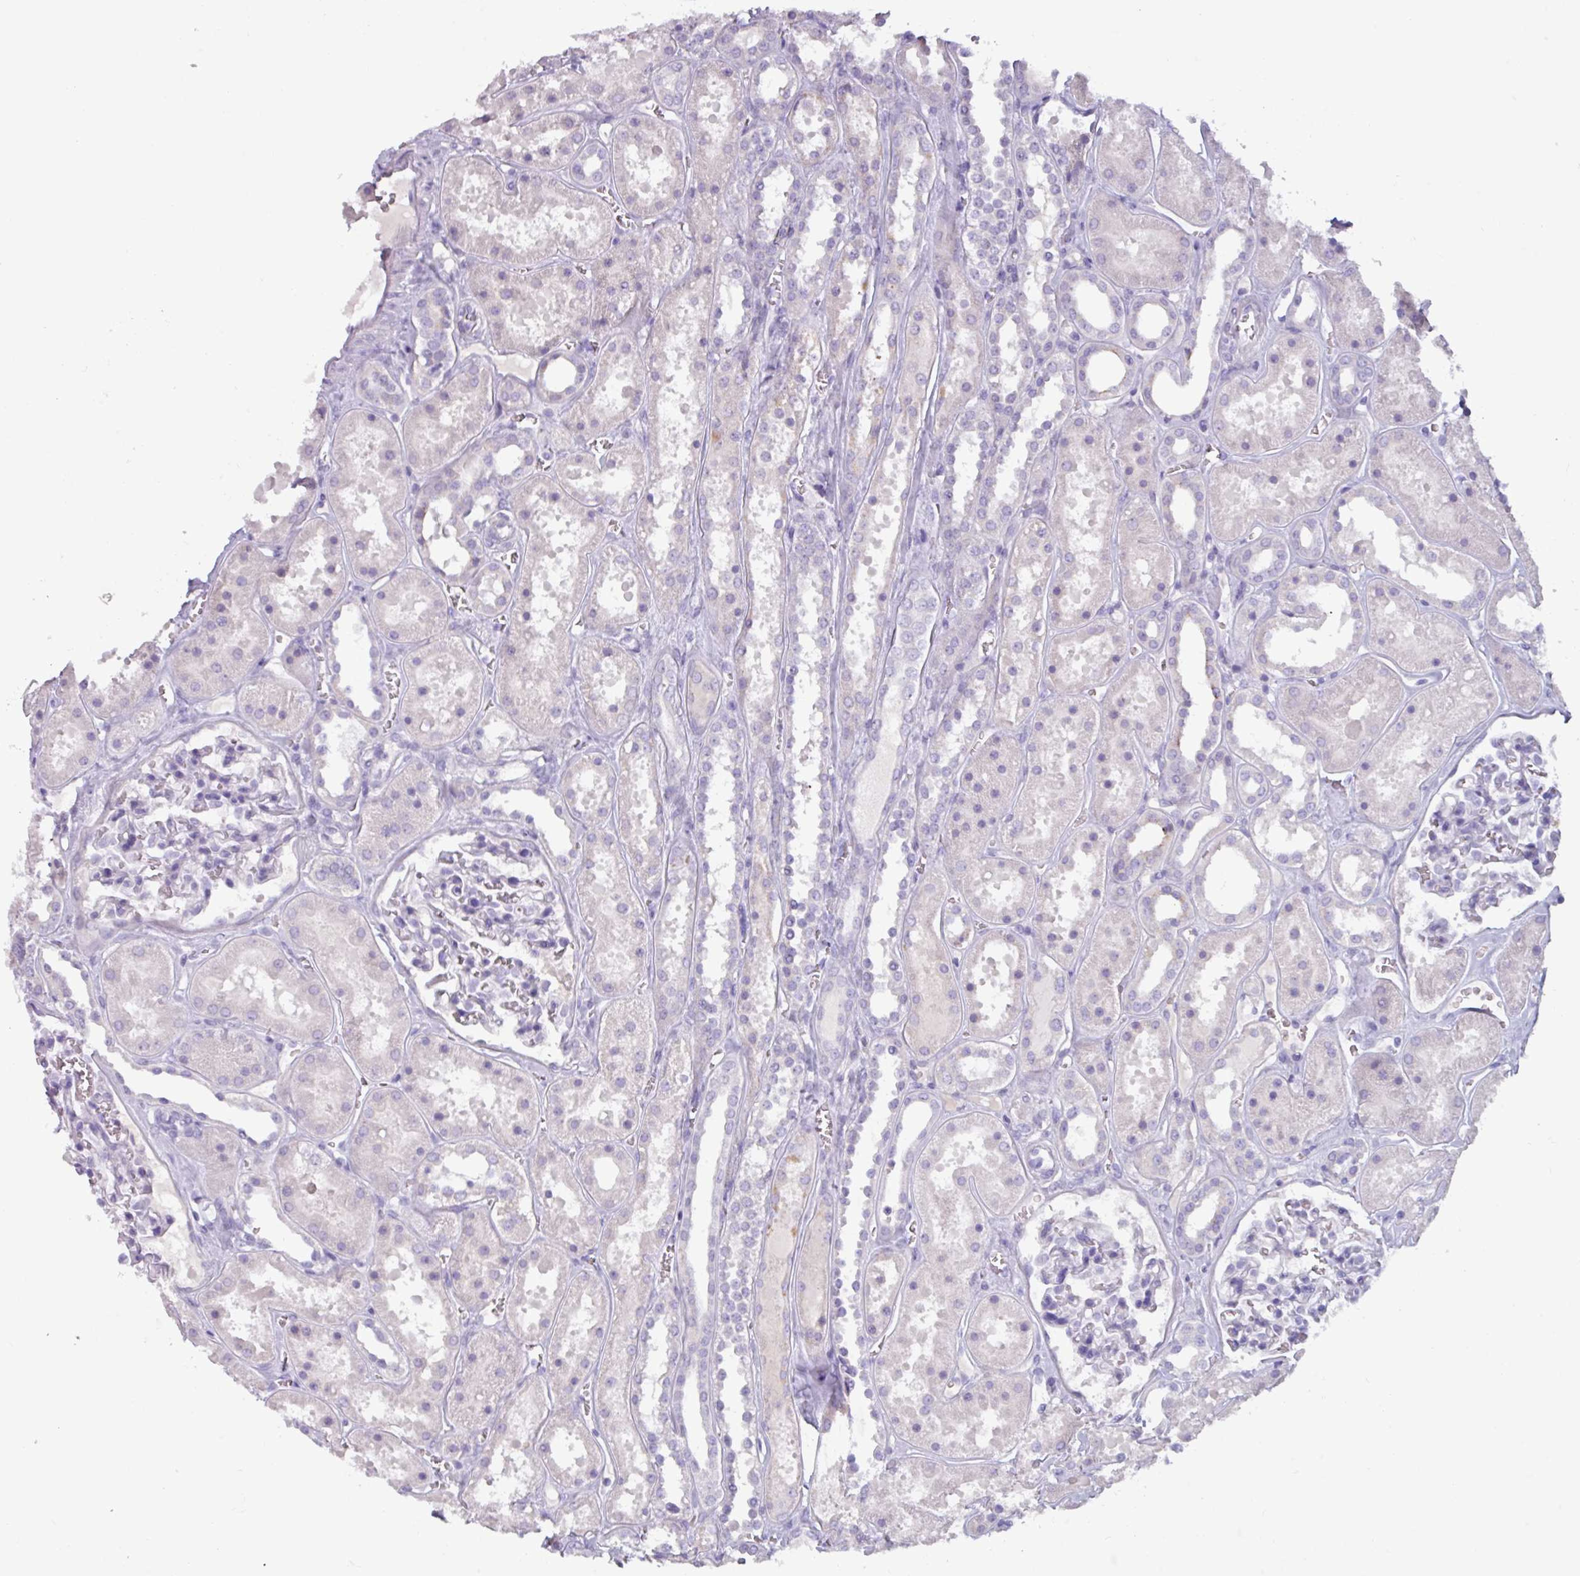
{"staining": {"intensity": "negative", "quantity": "none", "location": "none"}, "tissue": "kidney", "cell_type": "Cells in glomeruli", "image_type": "normal", "snomed": [{"axis": "morphology", "description": "Normal tissue, NOS"}, {"axis": "topography", "description": "Kidney"}], "caption": "Immunohistochemistry histopathology image of benign human kidney stained for a protein (brown), which demonstrates no positivity in cells in glomeruli.", "gene": "OR2T10", "patient": {"sex": "female", "age": 41}}